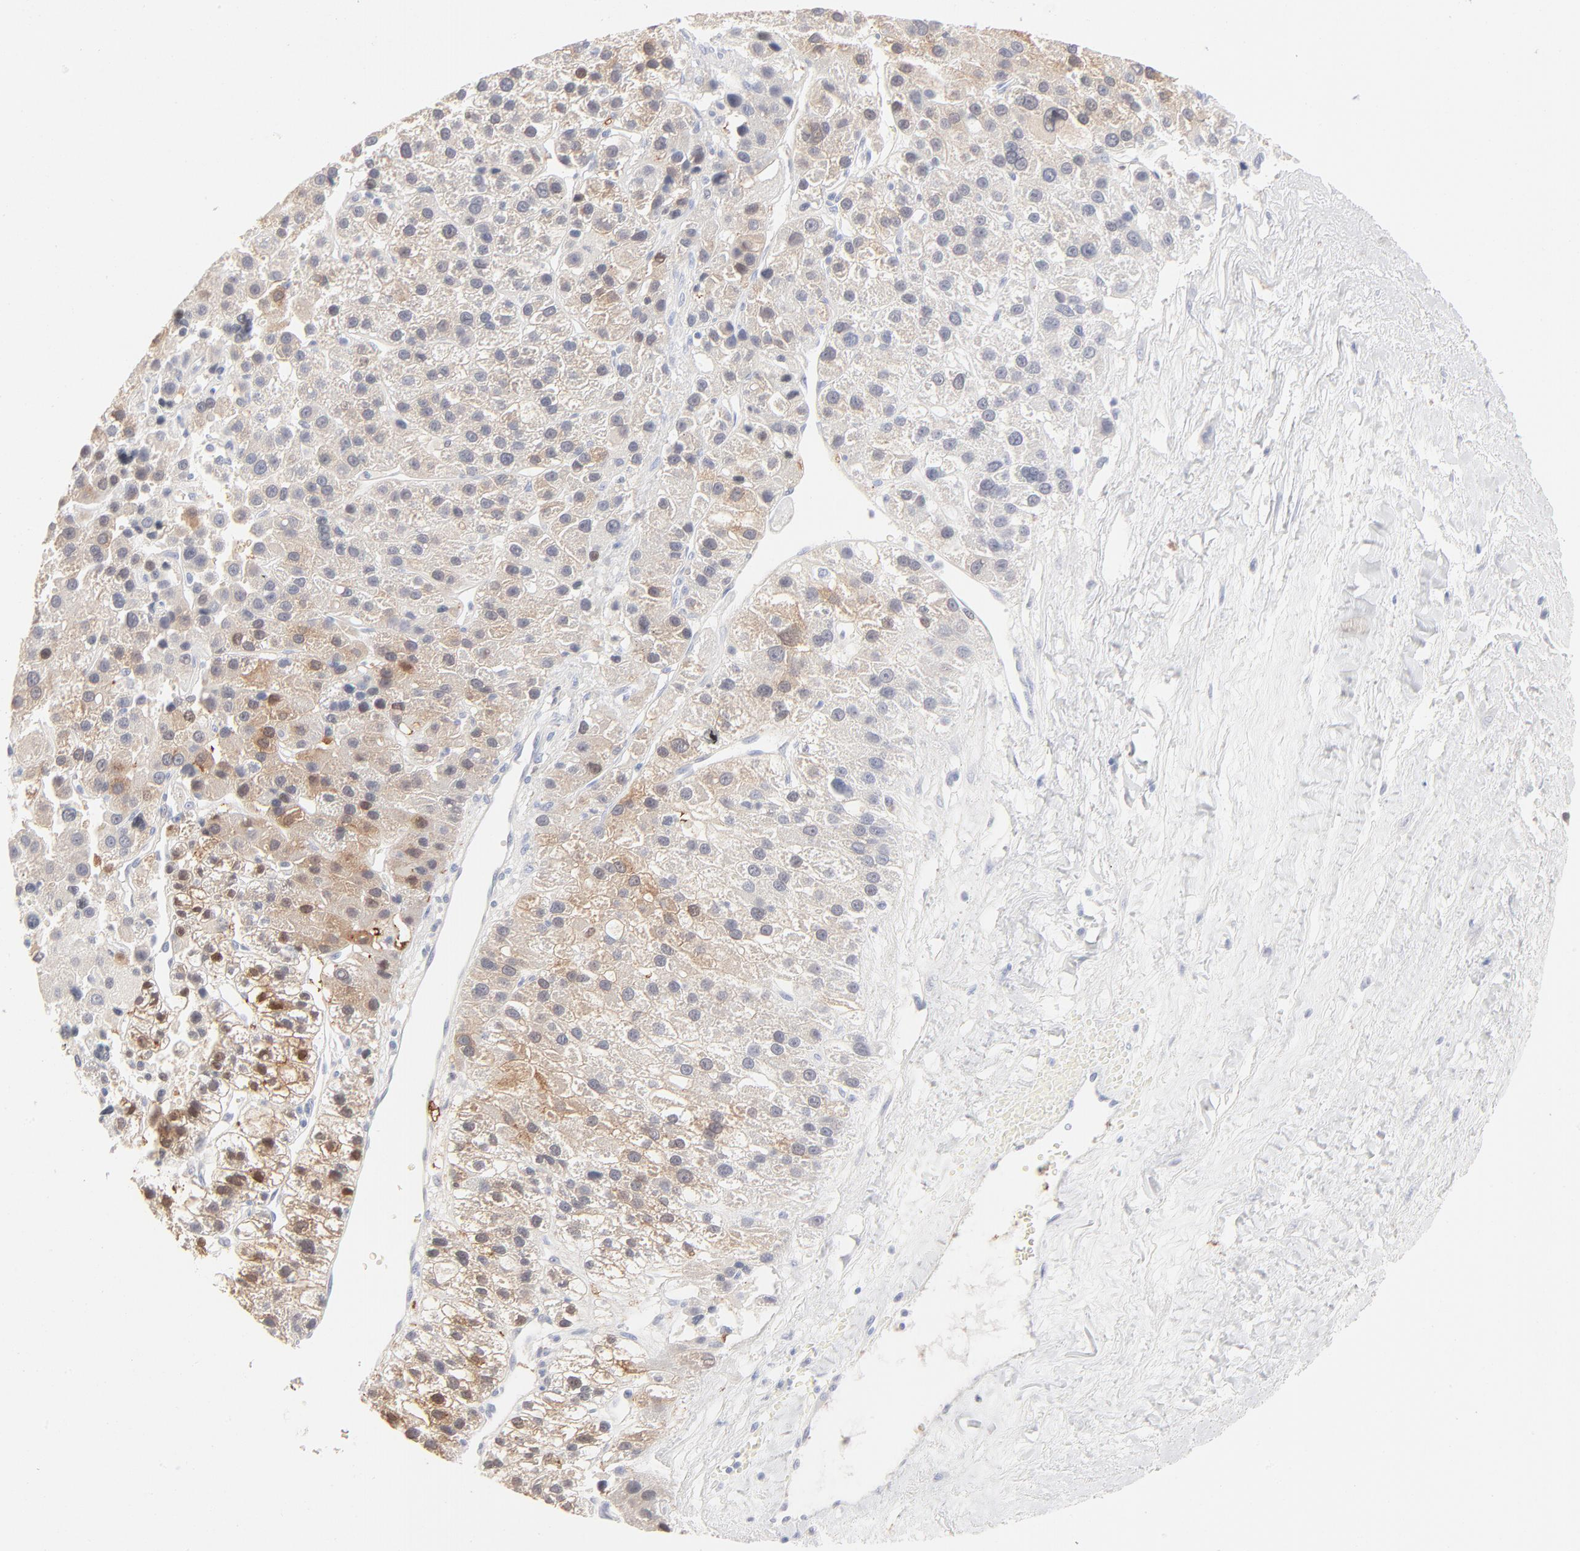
{"staining": {"intensity": "strong", "quantity": ">75%", "location": "cytoplasmic/membranous,nuclear"}, "tissue": "liver cancer", "cell_type": "Tumor cells", "image_type": "cancer", "snomed": [{"axis": "morphology", "description": "Carcinoma, Hepatocellular, NOS"}, {"axis": "topography", "description": "Liver"}], "caption": "Protein staining of hepatocellular carcinoma (liver) tissue displays strong cytoplasmic/membranous and nuclear positivity in approximately >75% of tumor cells.", "gene": "ONECUT1", "patient": {"sex": "female", "age": 85}}